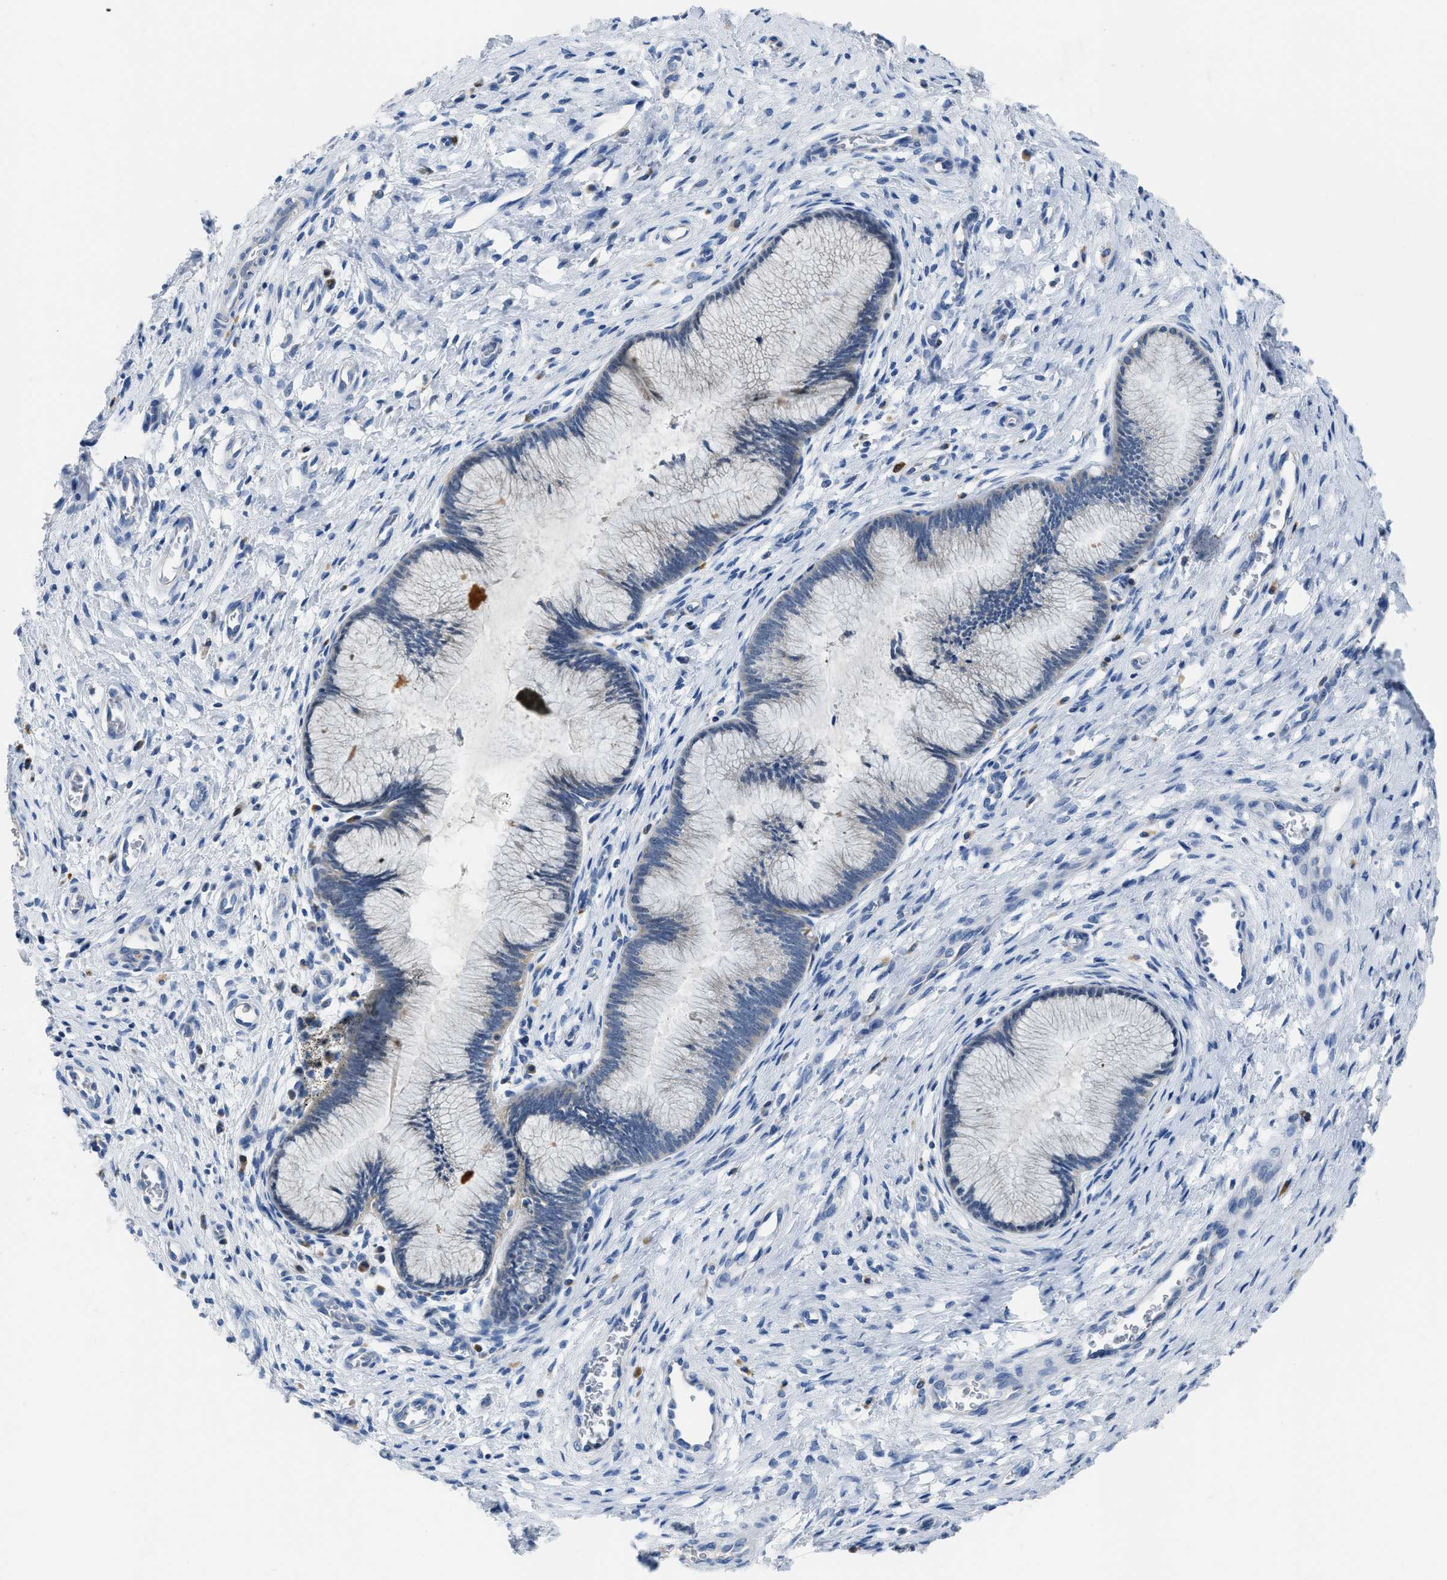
{"staining": {"intensity": "negative", "quantity": "none", "location": "none"}, "tissue": "cervix", "cell_type": "Glandular cells", "image_type": "normal", "snomed": [{"axis": "morphology", "description": "Normal tissue, NOS"}, {"axis": "topography", "description": "Cervix"}], "caption": "Immunohistochemistry micrograph of unremarkable cervix: human cervix stained with DAB exhibits no significant protein staining in glandular cells. (DAB immunohistochemistry (IHC) with hematoxylin counter stain).", "gene": "ETFA", "patient": {"sex": "female", "age": 55}}